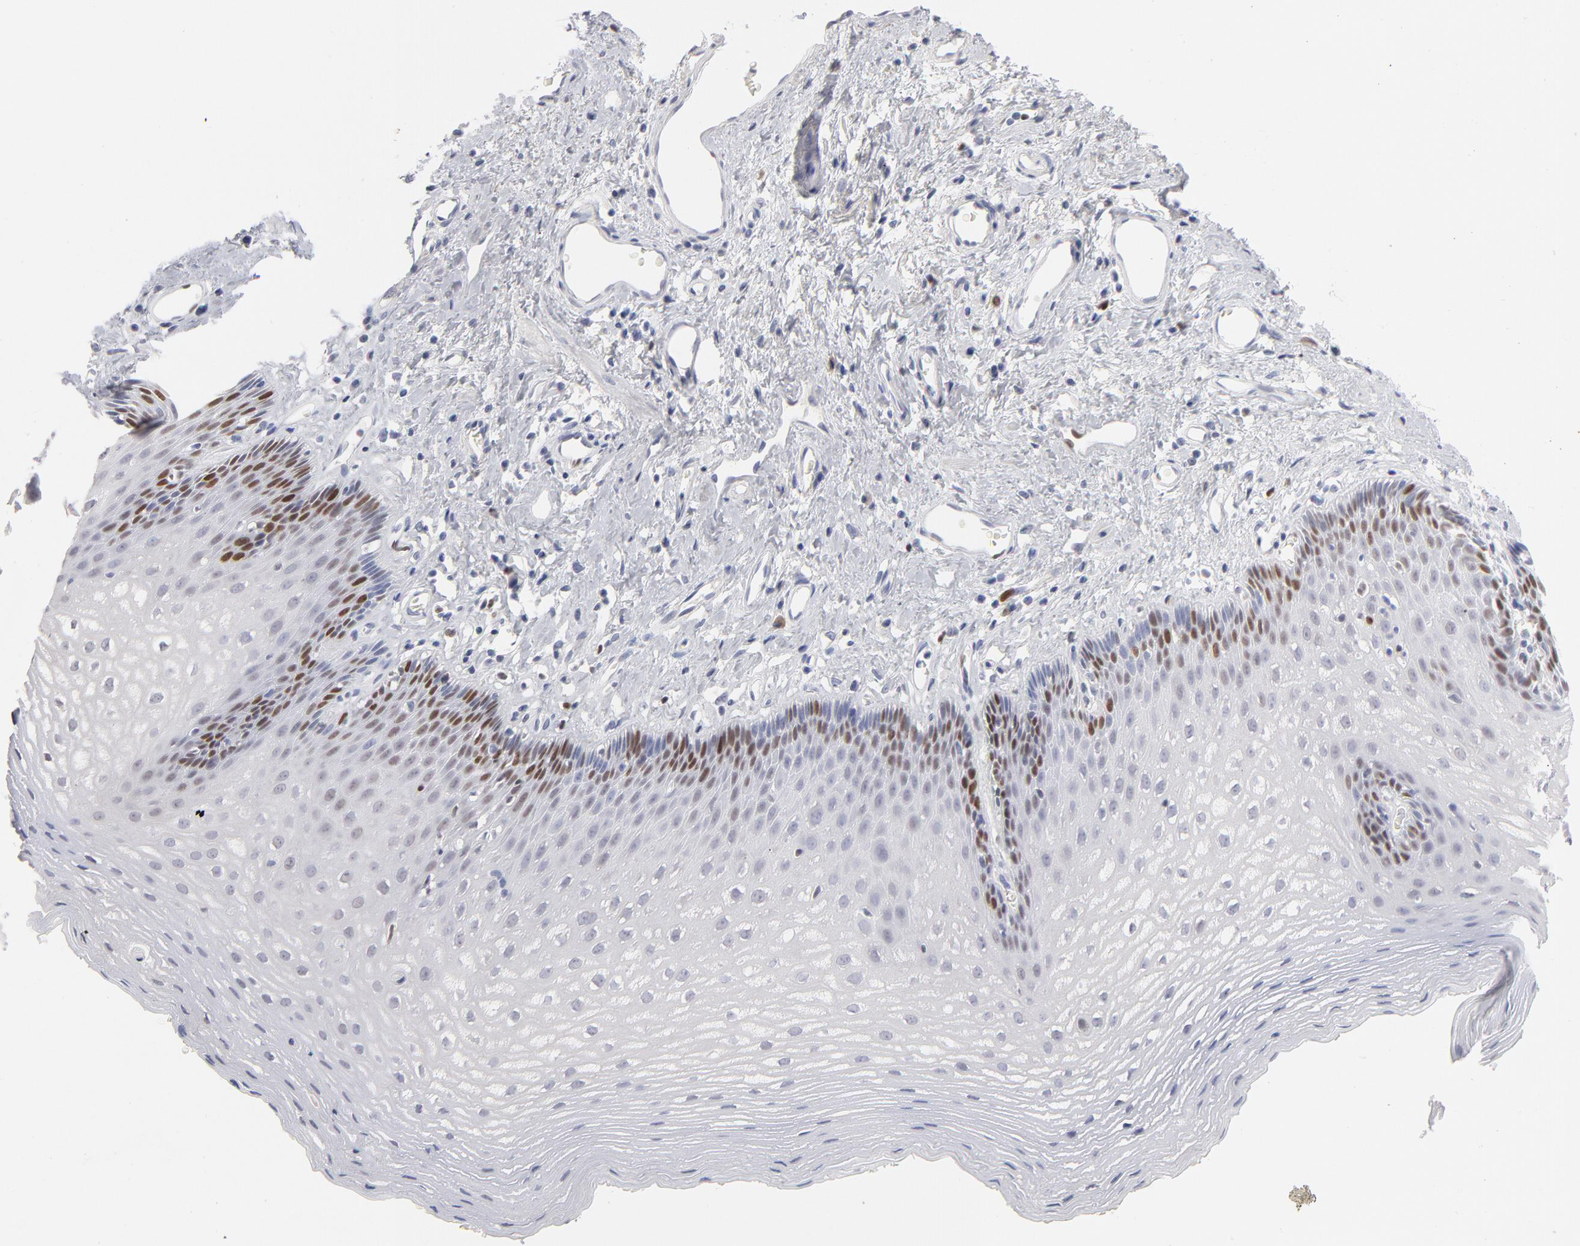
{"staining": {"intensity": "strong", "quantity": "<25%", "location": "nuclear"}, "tissue": "esophagus", "cell_type": "Squamous epithelial cells", "image_type": "normal", "snomed": [{"axis": "morphology", "description": "Normal tissue, NOS"}, {"axis": "topography", "description": "Esophagus"}], "caption": "A medium amount of strong nuclear positivity is present in about <25% of squamous epithelial cells in normal esophagus. Using DAB (brown) and hematoxylin (blue) stains, captured at high magnification using brightfield microscopy.", "gene": "MCM7", "patient": {"sex": "female", "age": 70}}